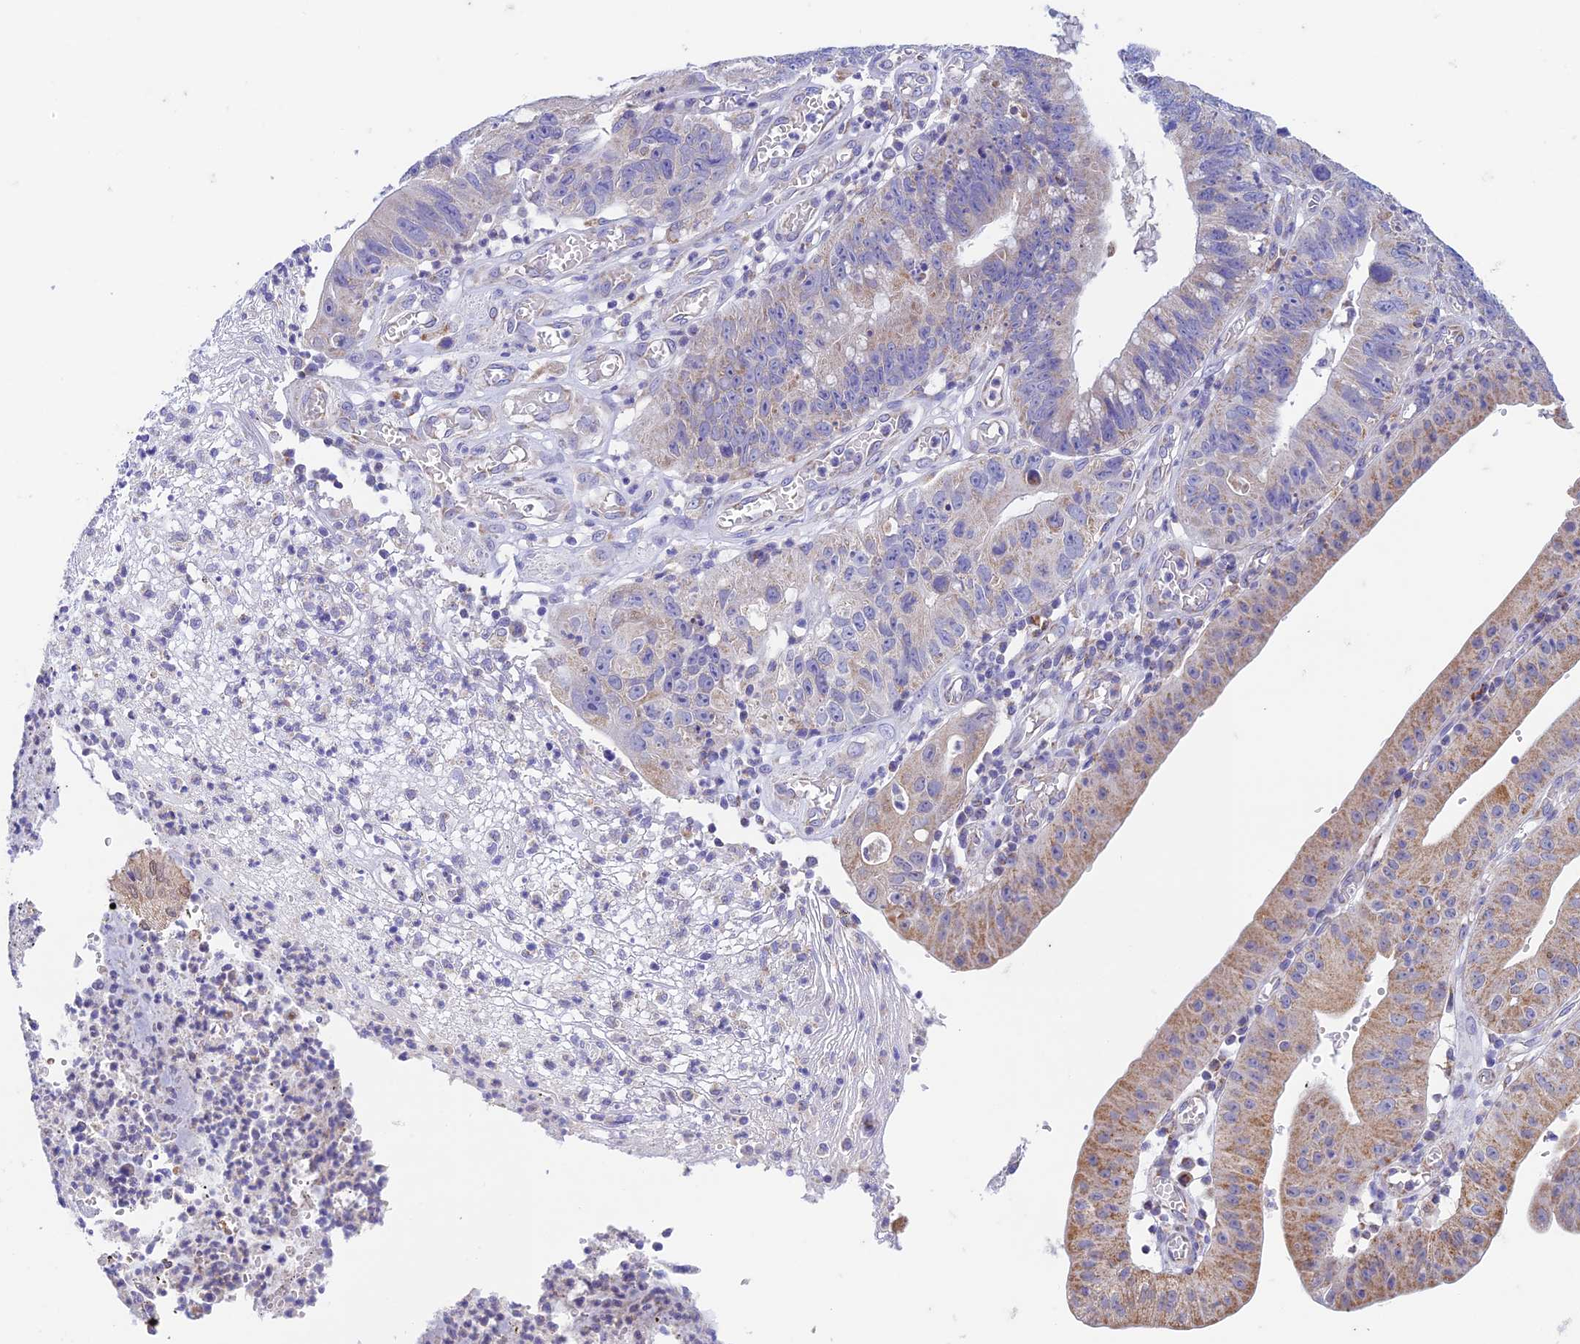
{"staining": {"intensity": "moderate", "quantity": "<25%", "location": "cytoplasmic/membranous"}, "tissue": "stomach cancer", "cell_type": "Tumor cells", "image_type": "cancer", "snomed": [{"axis": "morphology", "description": "Adenocarcinoma, NOS"}, {"axis": "topography", "description": "Stomach"}], "caption": "A photomicrograph showing moderate cytoplasmic/membranous expression in approximately <25% of tumor cells in stomach adenocarcinoma, as visualized by brown immunohistochemical staining.", "gene": "ZNF181", "patient": {"sex": "male", "age": 59}}